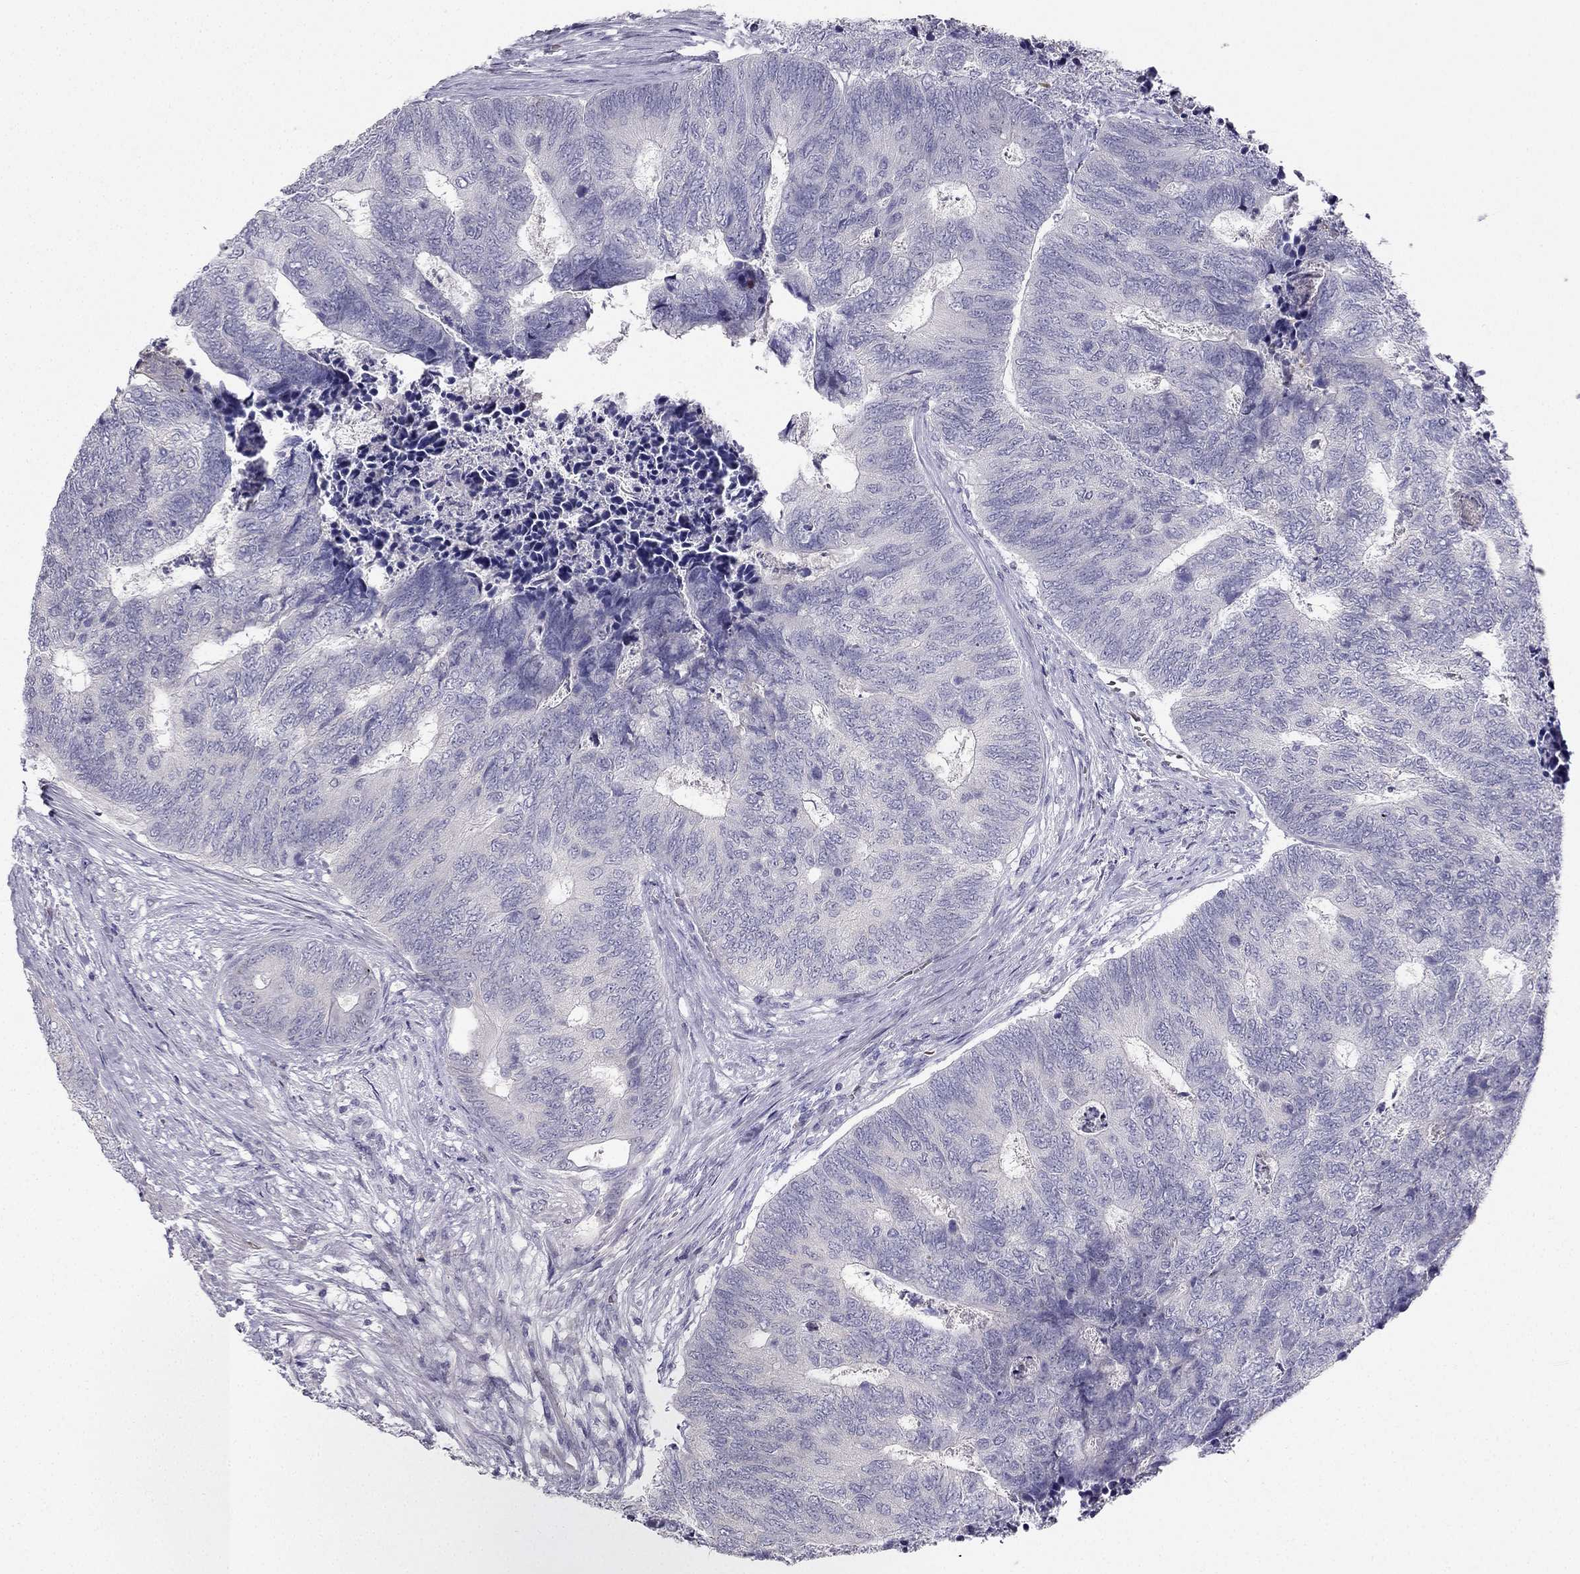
{"staining": {"intensity": "negative", "quantity": "none", "location": "none"}, "tissue": "colorectal cancer", "cell_type": "Tumor cells", "image_type": "cancer", "snomed": [{"axis": "morphology", "description": "Adenocarcinoma, NOS"}, {"axis": "topography", "description": "Colon"}], "caption": "Adenocarcinoma (colorectal) was stained to show a protein in brown. There is no significant staining in tumor cells.", "gene": "RSPH14", "patient": {"sex": "female", "age": 67}}